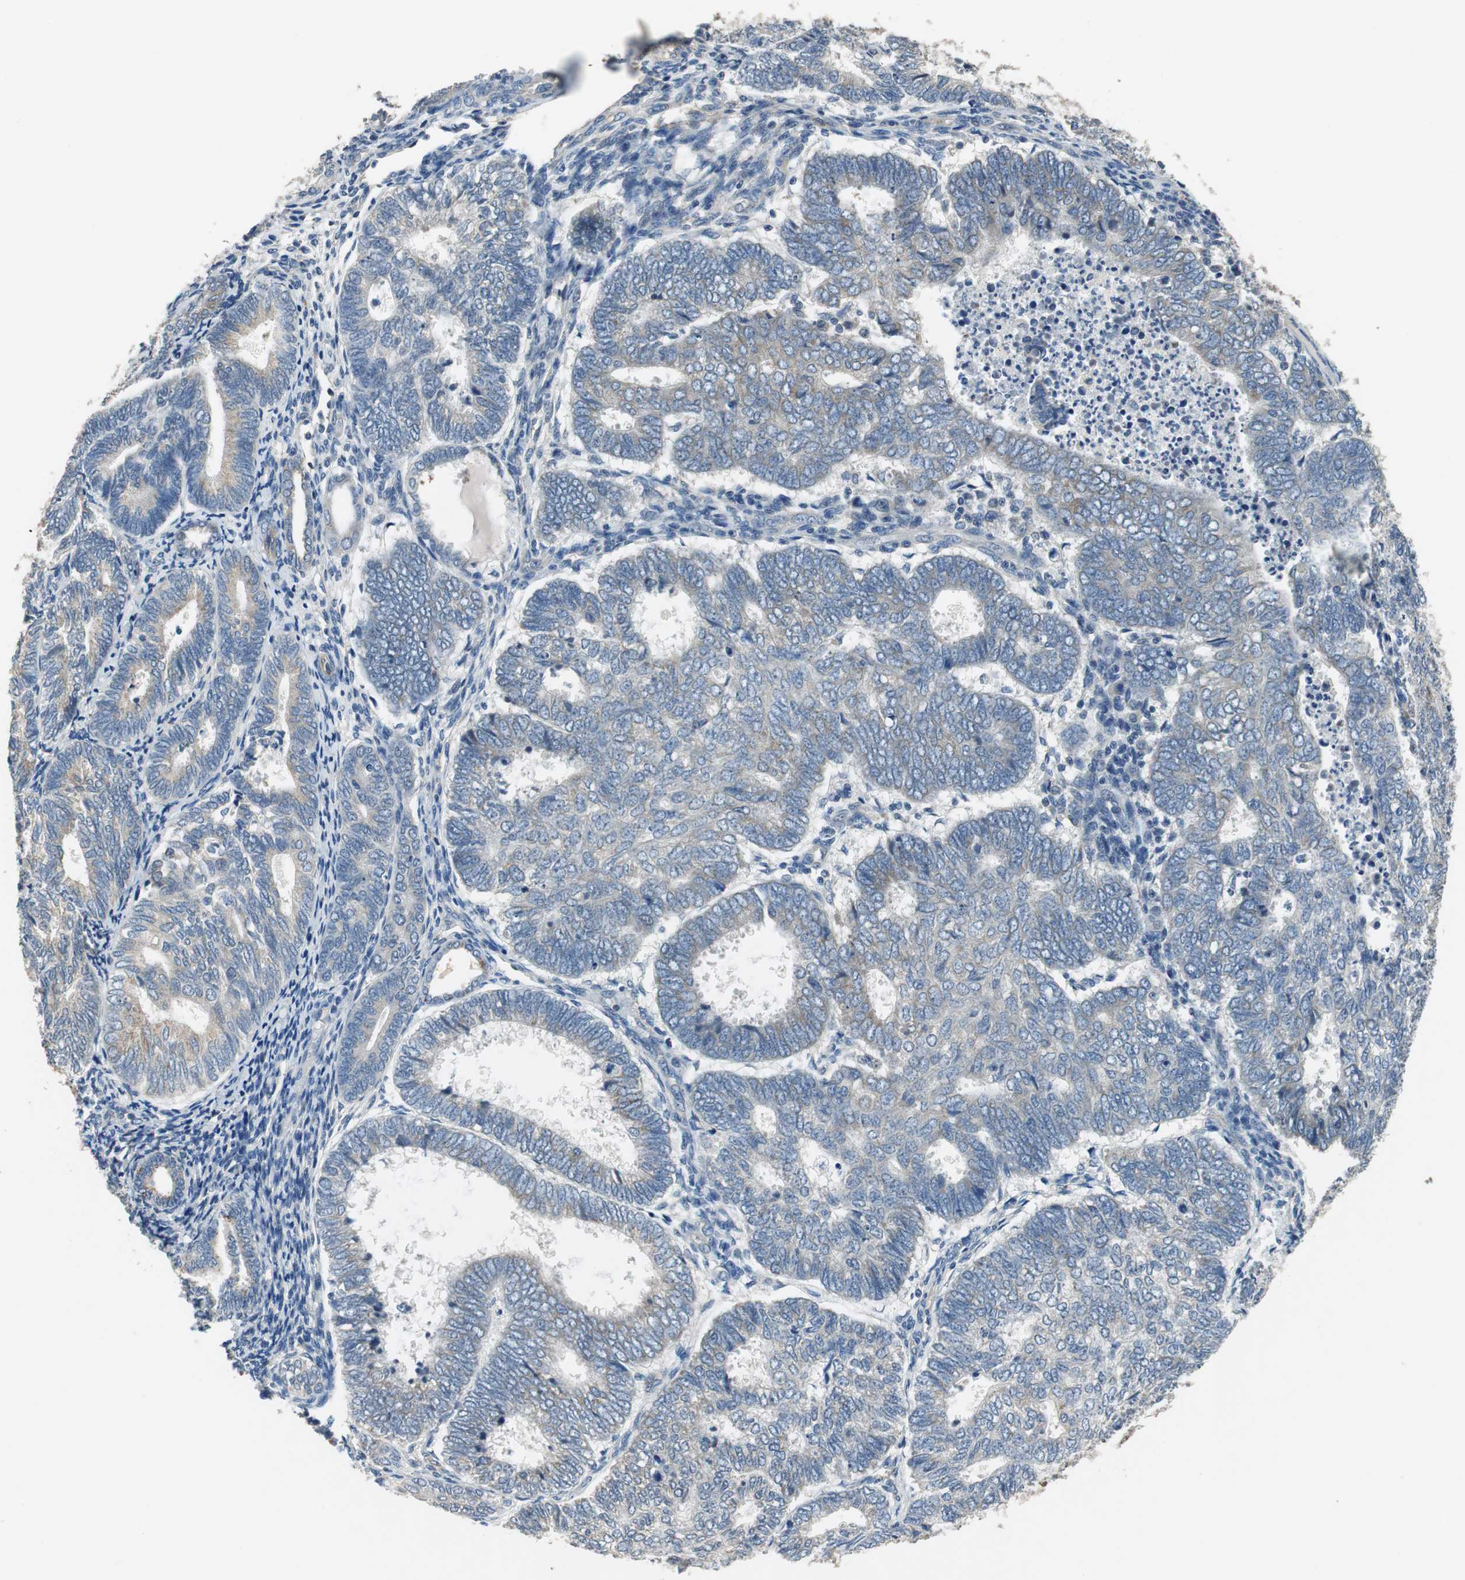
{"staining": {"intensity": "weak", "quantity": "<25%", "location": "cytoplasmic/membranous"}, "tissue": "endometrial cancer", "cell_type": "Tumor cells", "image_type": "cancer", "snomed": [{"axis": "morphology", "description": "Adenocarcinoma, NOS"}, {"axis": "topography", "description": "Uterus"}], "caption": "Endometrial cancer (adenocarcinoma) was stained to show a protein in brown. There is no significant positivity in tumor cells.", "gene": "MTIF2", "patient": {"sex": "female", "age": 60}}